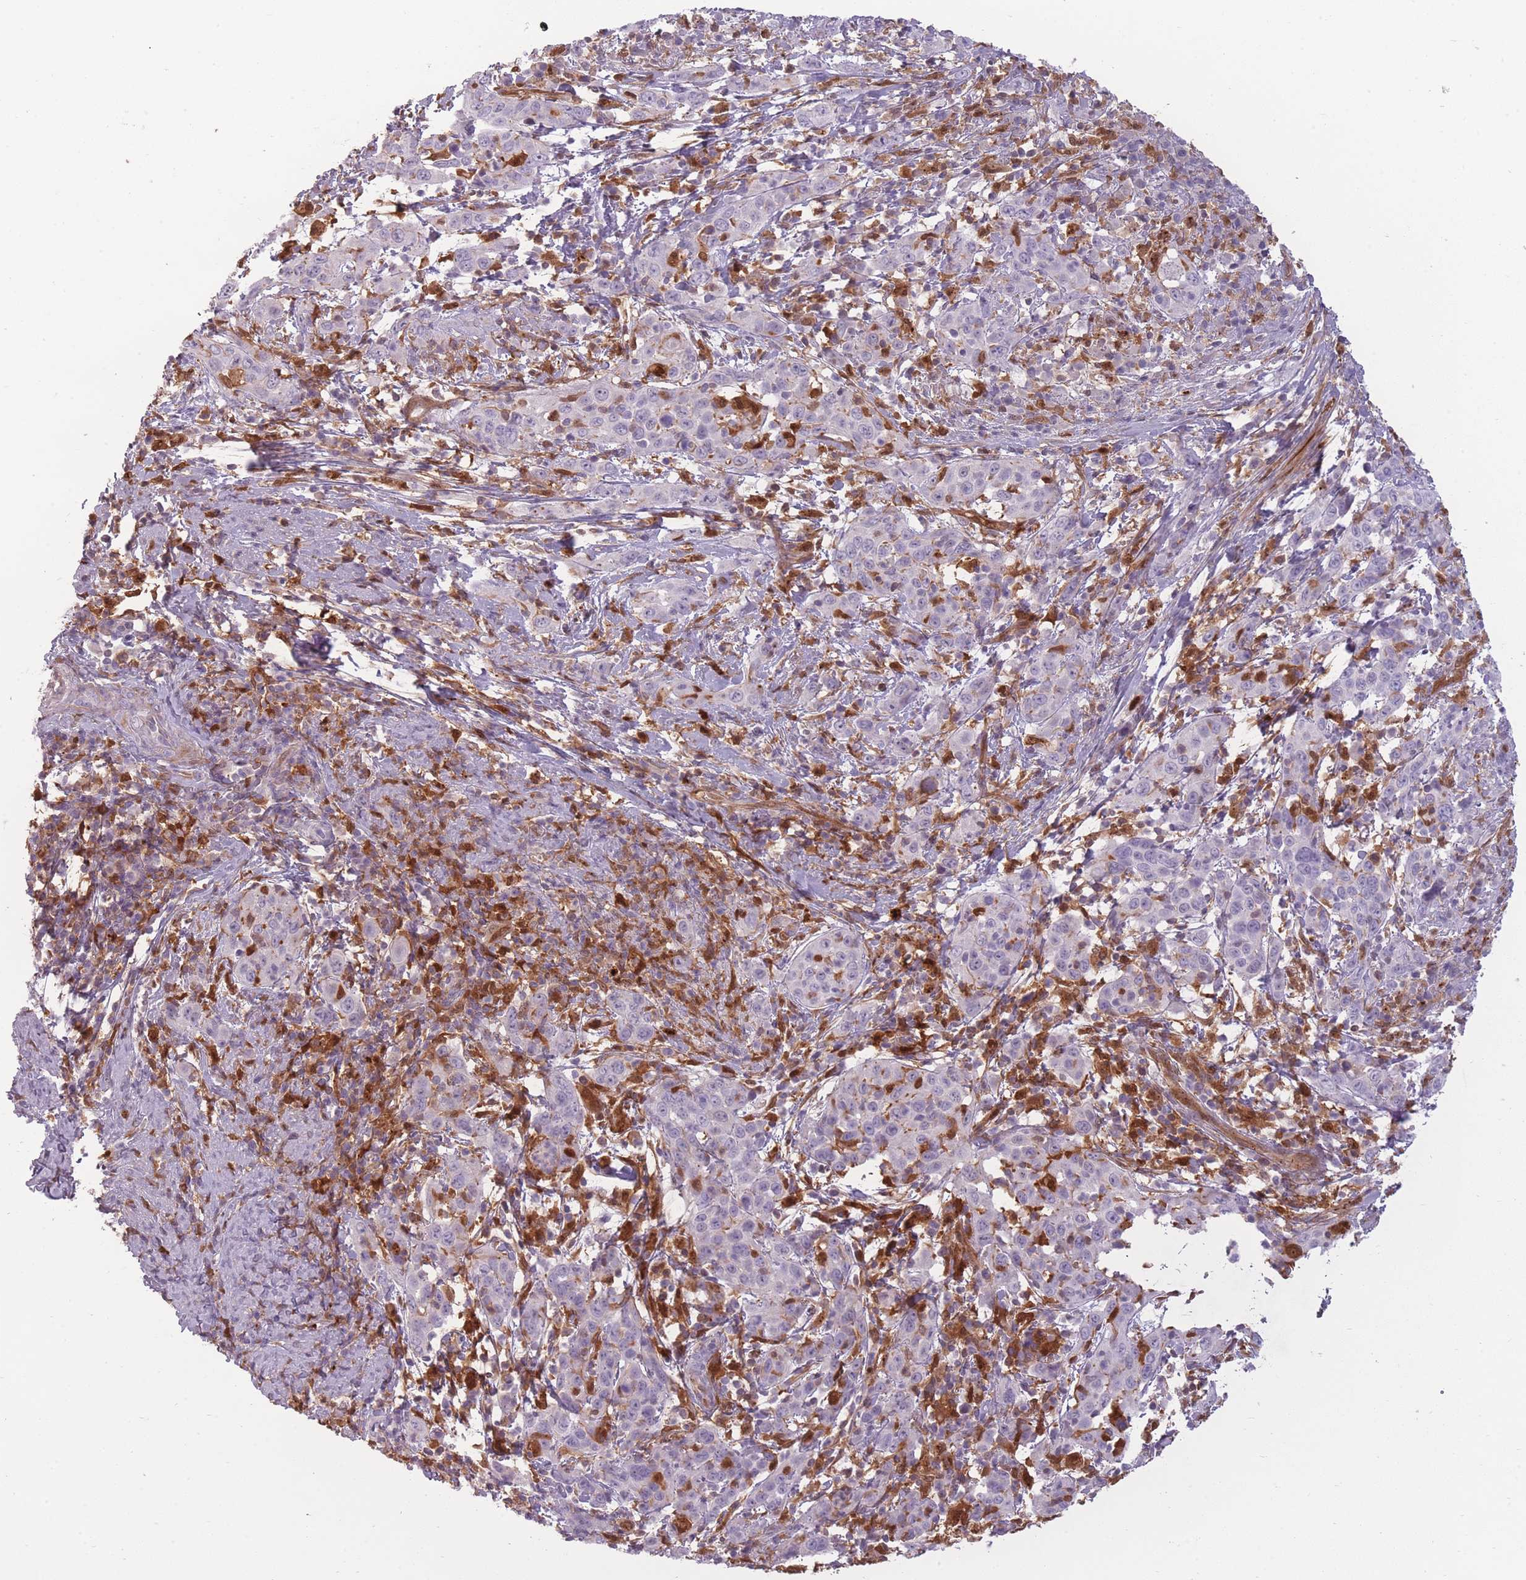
{"staining": {"intensity": "negative", "quantity": "none", "location": "none"}, "tissue": "cervical cancer", "cell_type": "Tumor cells", "image_type": "cancer", "snomed": [{"axis": "morphology", "description": "Squamous cell carcinoma, NOS"}, {"axis": "topography", "description": "Cervix"}], "caption": "Tumor cells are negative for brown protein staining in squamous cell carcinoma (cervical).", "gene": "LGALS9", "patient": {"sex": "female", "age": 46}}